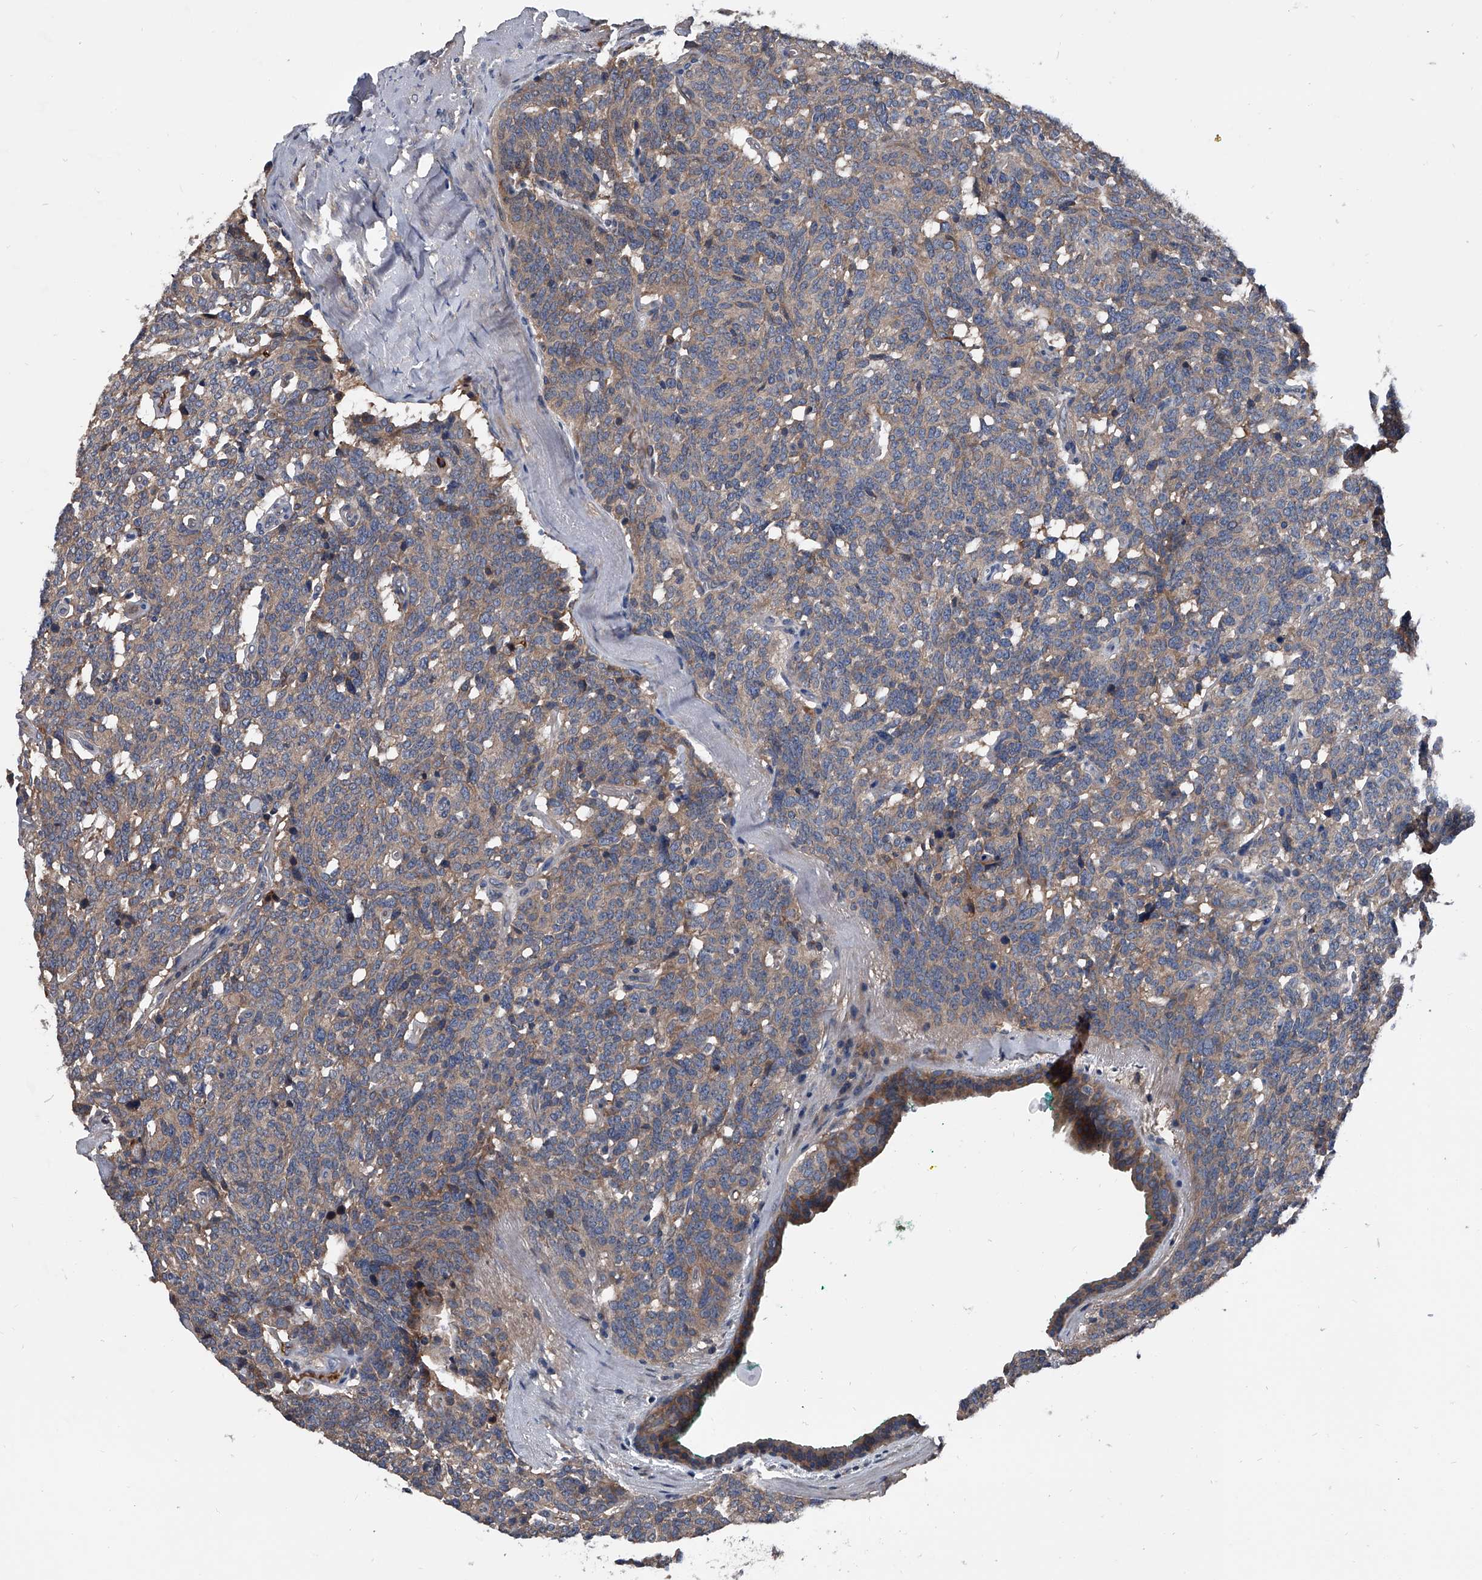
{"staining": {"intensity": "weak", "quantity": ">75%", "location": "cytoplasmic/membranous"}, "tissue": "carcinoid", "cell_type": "Tumor cells", "image_type": "cancer", "snomed": [{"axis": "morphology", "description": "Carcinoid, malignant, NOS"}, {"axis": "topography", "description": "Lung"}], "caption": "Immunohistochemical staining of malignant carcinoid reveals low levels of weak cytoplasmic/membranous protein positivity in approximately >75% of tumor cells.", "gene": "KIF13A", "patient": {"sex": "female", "age": 46}}